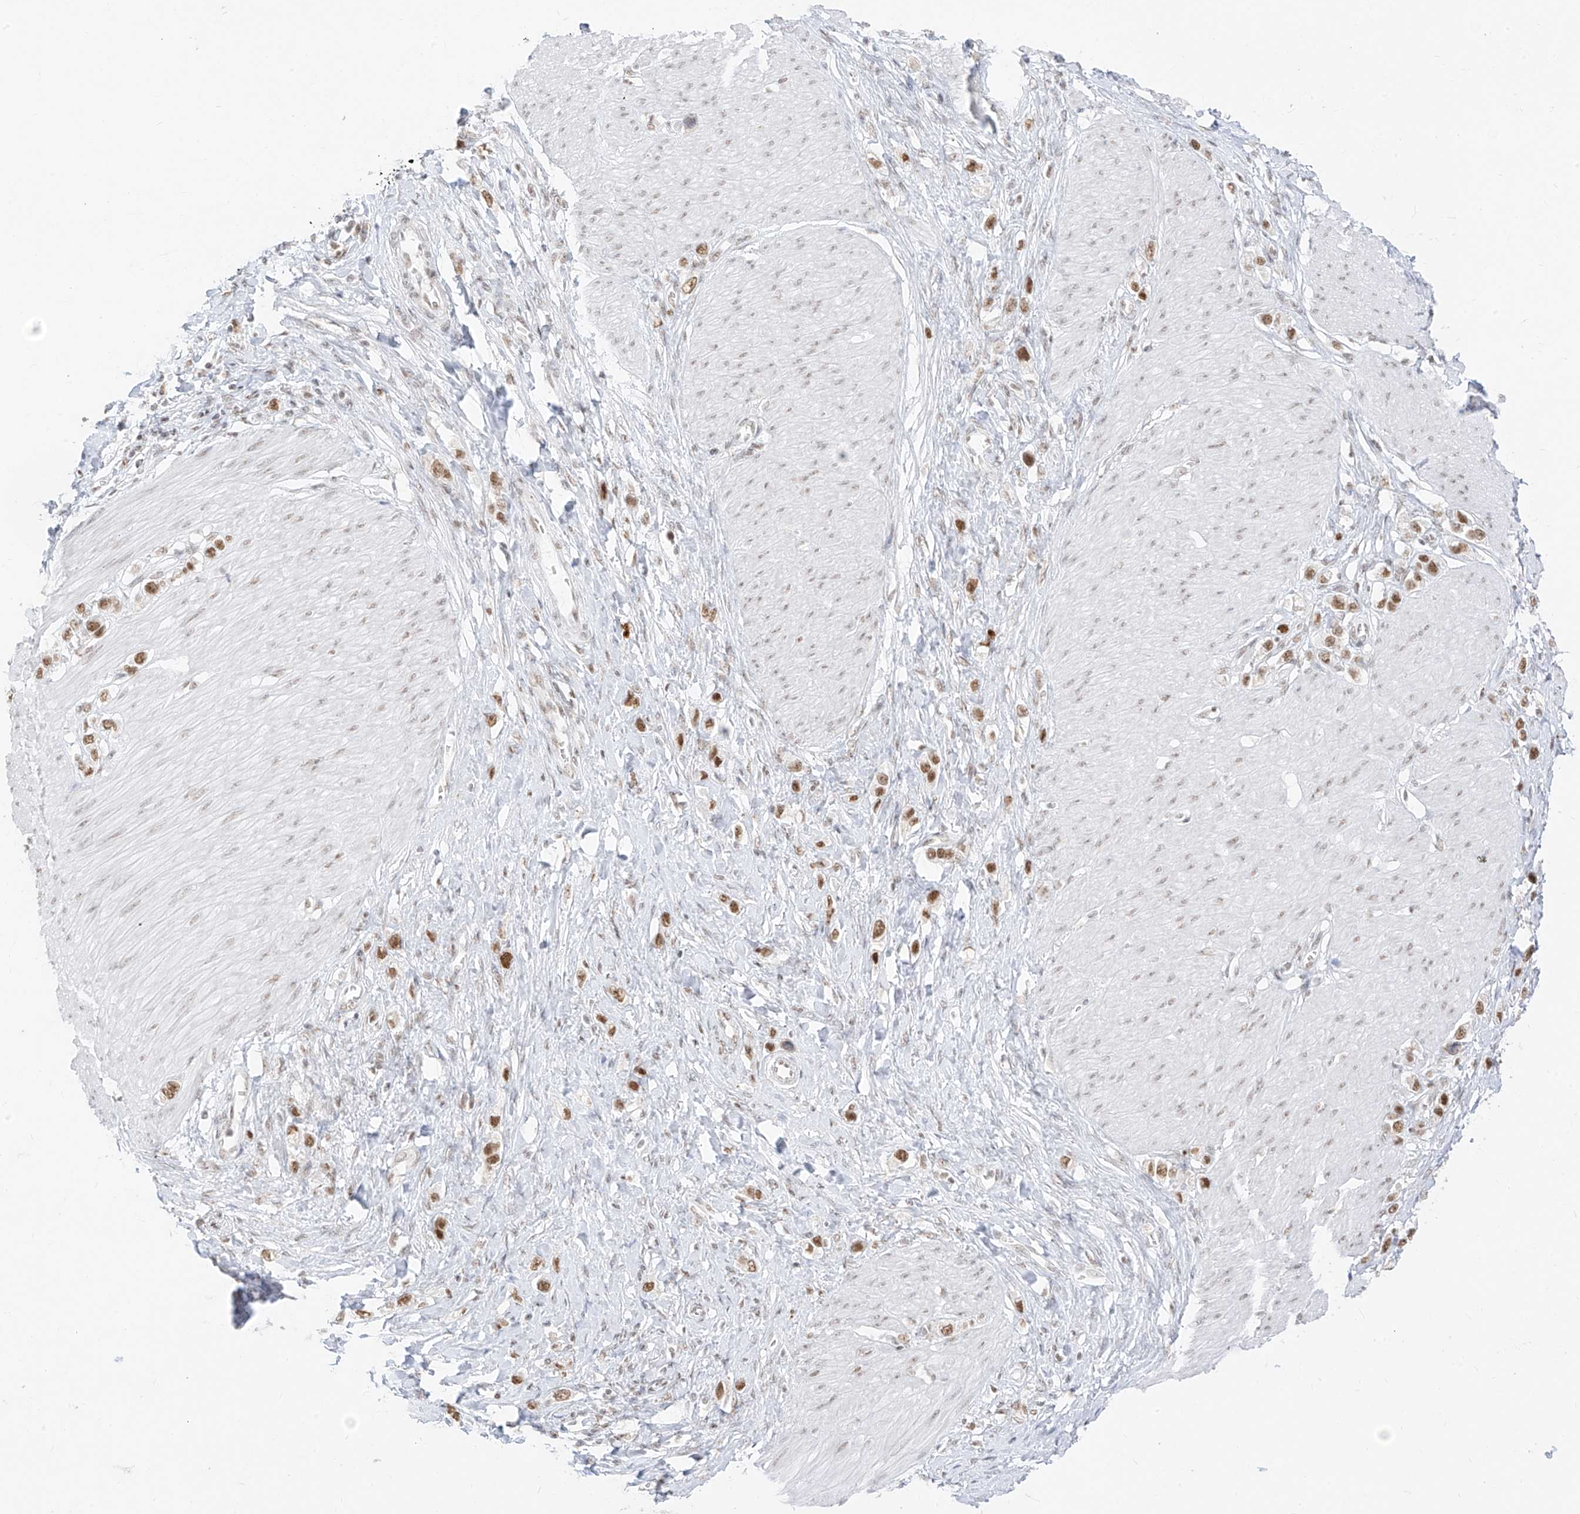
{"staining": {"intensity": "moderate", "quantity": ">75%", "location": "nuclear"}, "tissue": "stomach cancer", "cell_type": "Tumor cells", "image_type": "cancer", "snomed": [{"axis": "morphology", "description": "Normal tissue, NOS"}, {"axis": "morphology", "description": "Adenocarcinoma, NOS"}, {"axis": "topography", "description": "Stomach, upper"}, {"axis": "topography", "description": "Stomach"}], "caption": "Protein analysis of stomach adenocarcinoma tissue exhibits moderate nuclear positivity in approximately >75% of tumor cells.", "gene": "SUPT5H", "patient": {"sex": "female", "age": 65}}